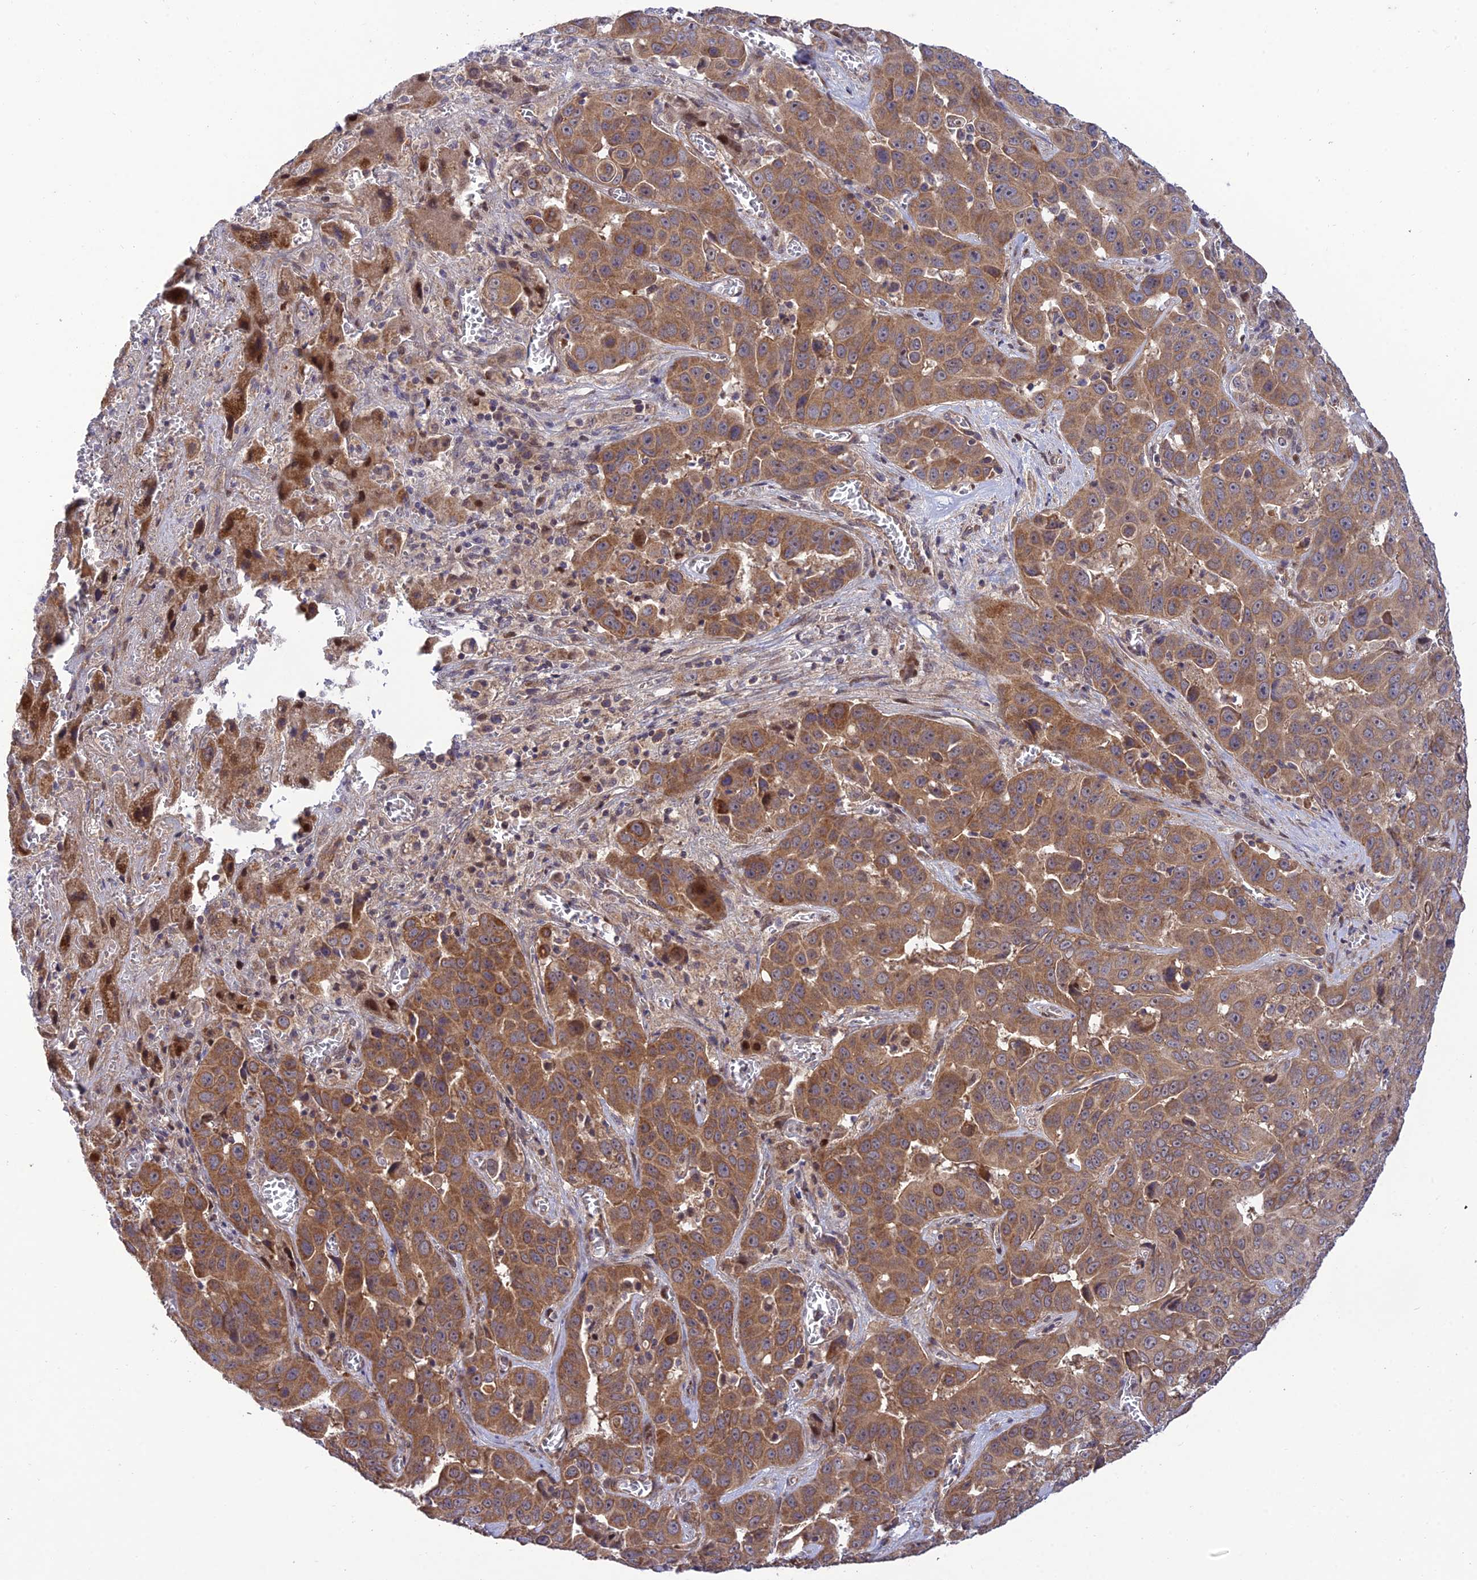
{"staining": {"intensity": "moderate", "quantity": ">75%", "location": "cytoplasmic/membranous"}, "tissue": "liver cancer", "cell_type": "Tumor cells", "image_type": "cancer", "snomed": [{"axis": "morphology", "description": "Cholangiocarcinoma"}, {"axis": "topography", "description": "Liver"}], "caption": "Approximately >75% of tumor cells in cholangiocarcinoma (liver) display moderate cytoplasmic/membranous protein staining as visualized by brown immunohistochemical staining.", "gene": "PLEKHG2", "patient": {"sex": "female", "age": 52}}